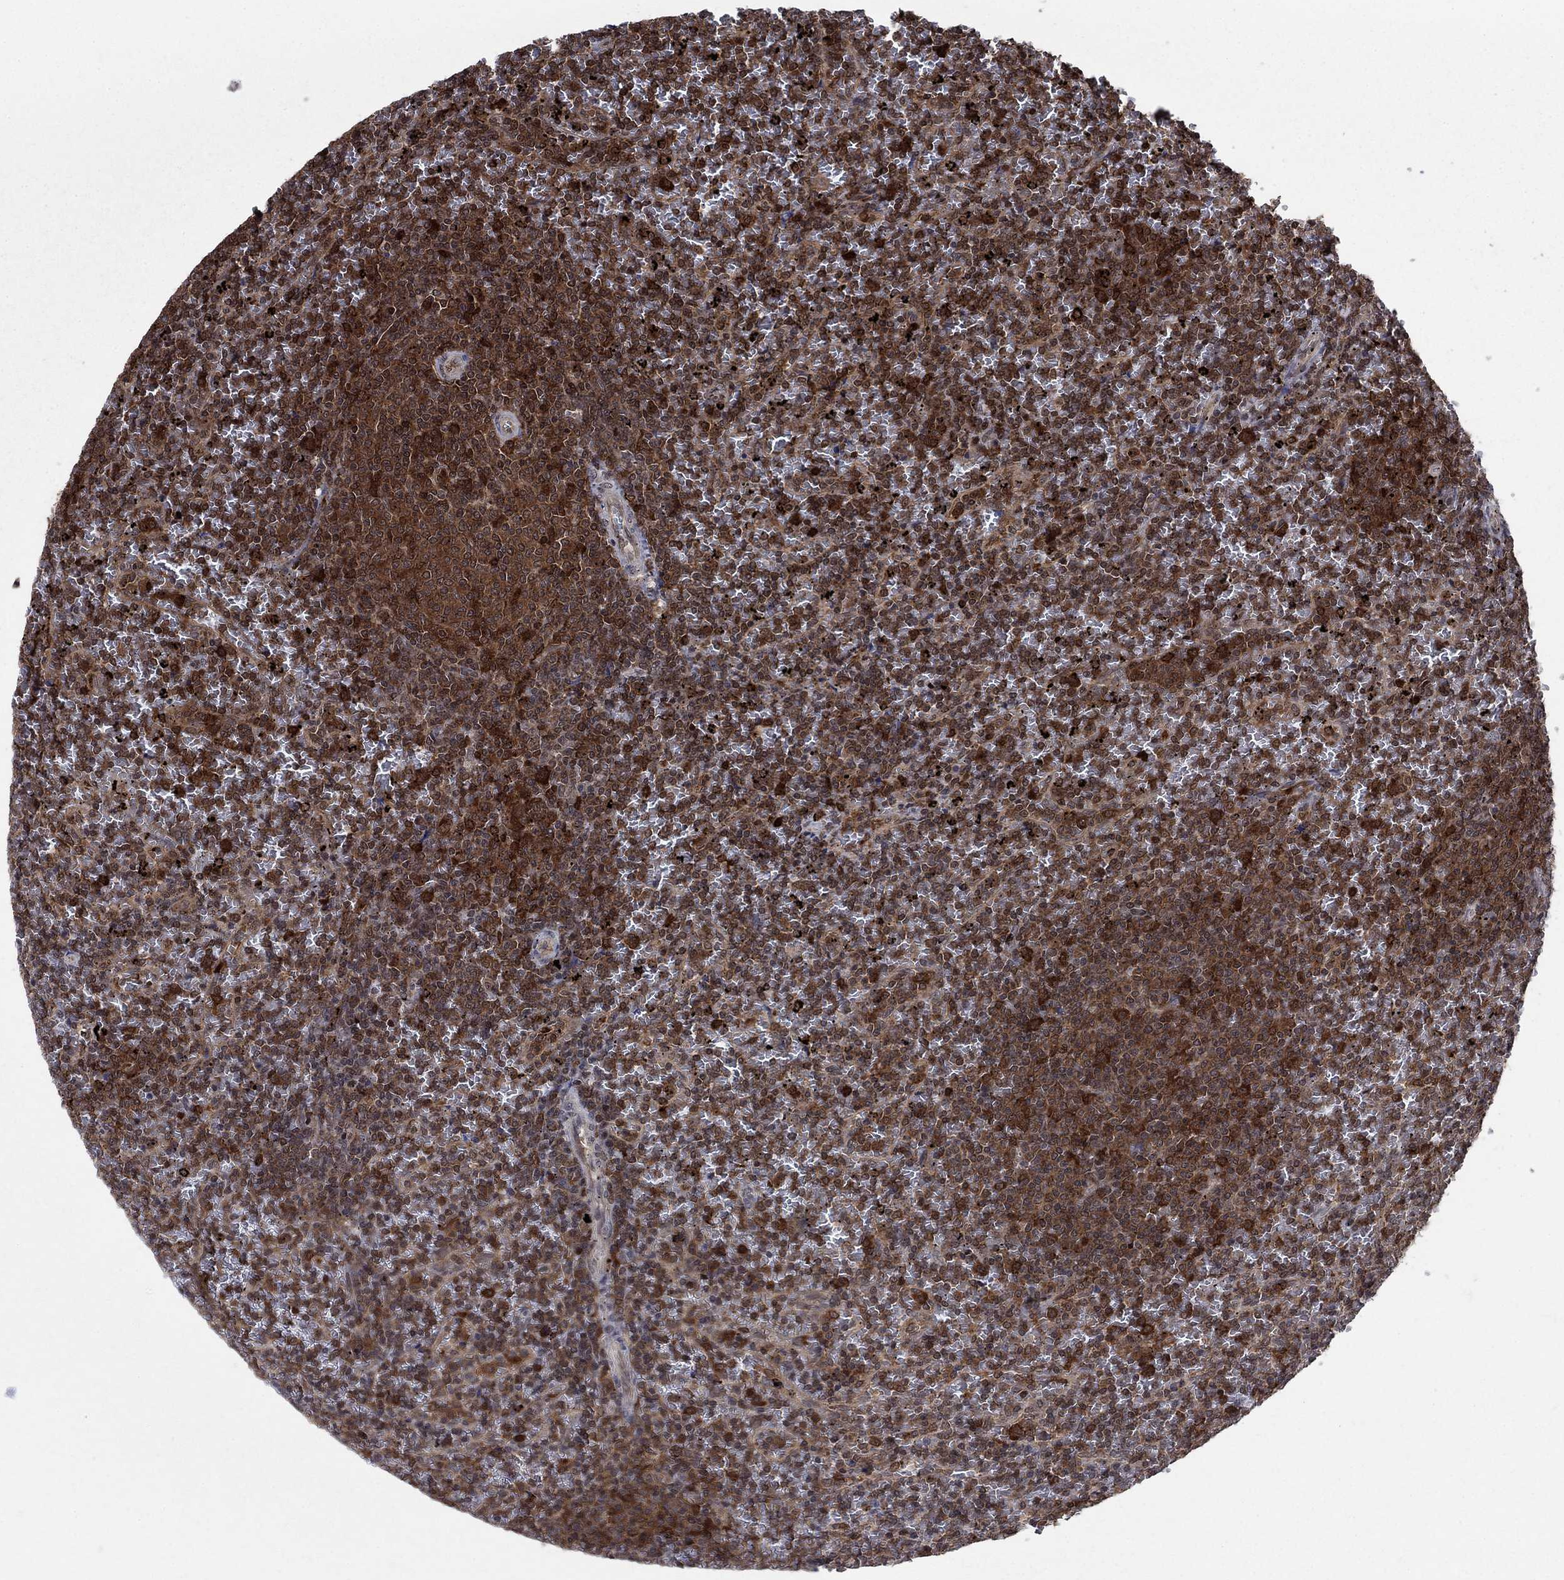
{"staining": {"intensity": "strong", "quantity": ">75%", "location": "cytoplasmic/membranous"}, "tissue": "lymphoma", "cell_type": "Tumor cells", "image_type": "cancer", "snomed": [{"axis": "morphology", "description": "Malignant lymphoma, non-Hodgkin's type, Low grade"}, {"axis": "topography", "description": "Spleen"}], "caption": "Protein staining of low-grade malignant lymphoma, non-Hodgkin's type tissue displays strong cytoplasmic/membranous expression in approximately >75% of tumor cells. (IHC, brightfield microscopy, high magnification).", "gene": "CACYBP", "patient": {"sex": "female", "age": 77}}